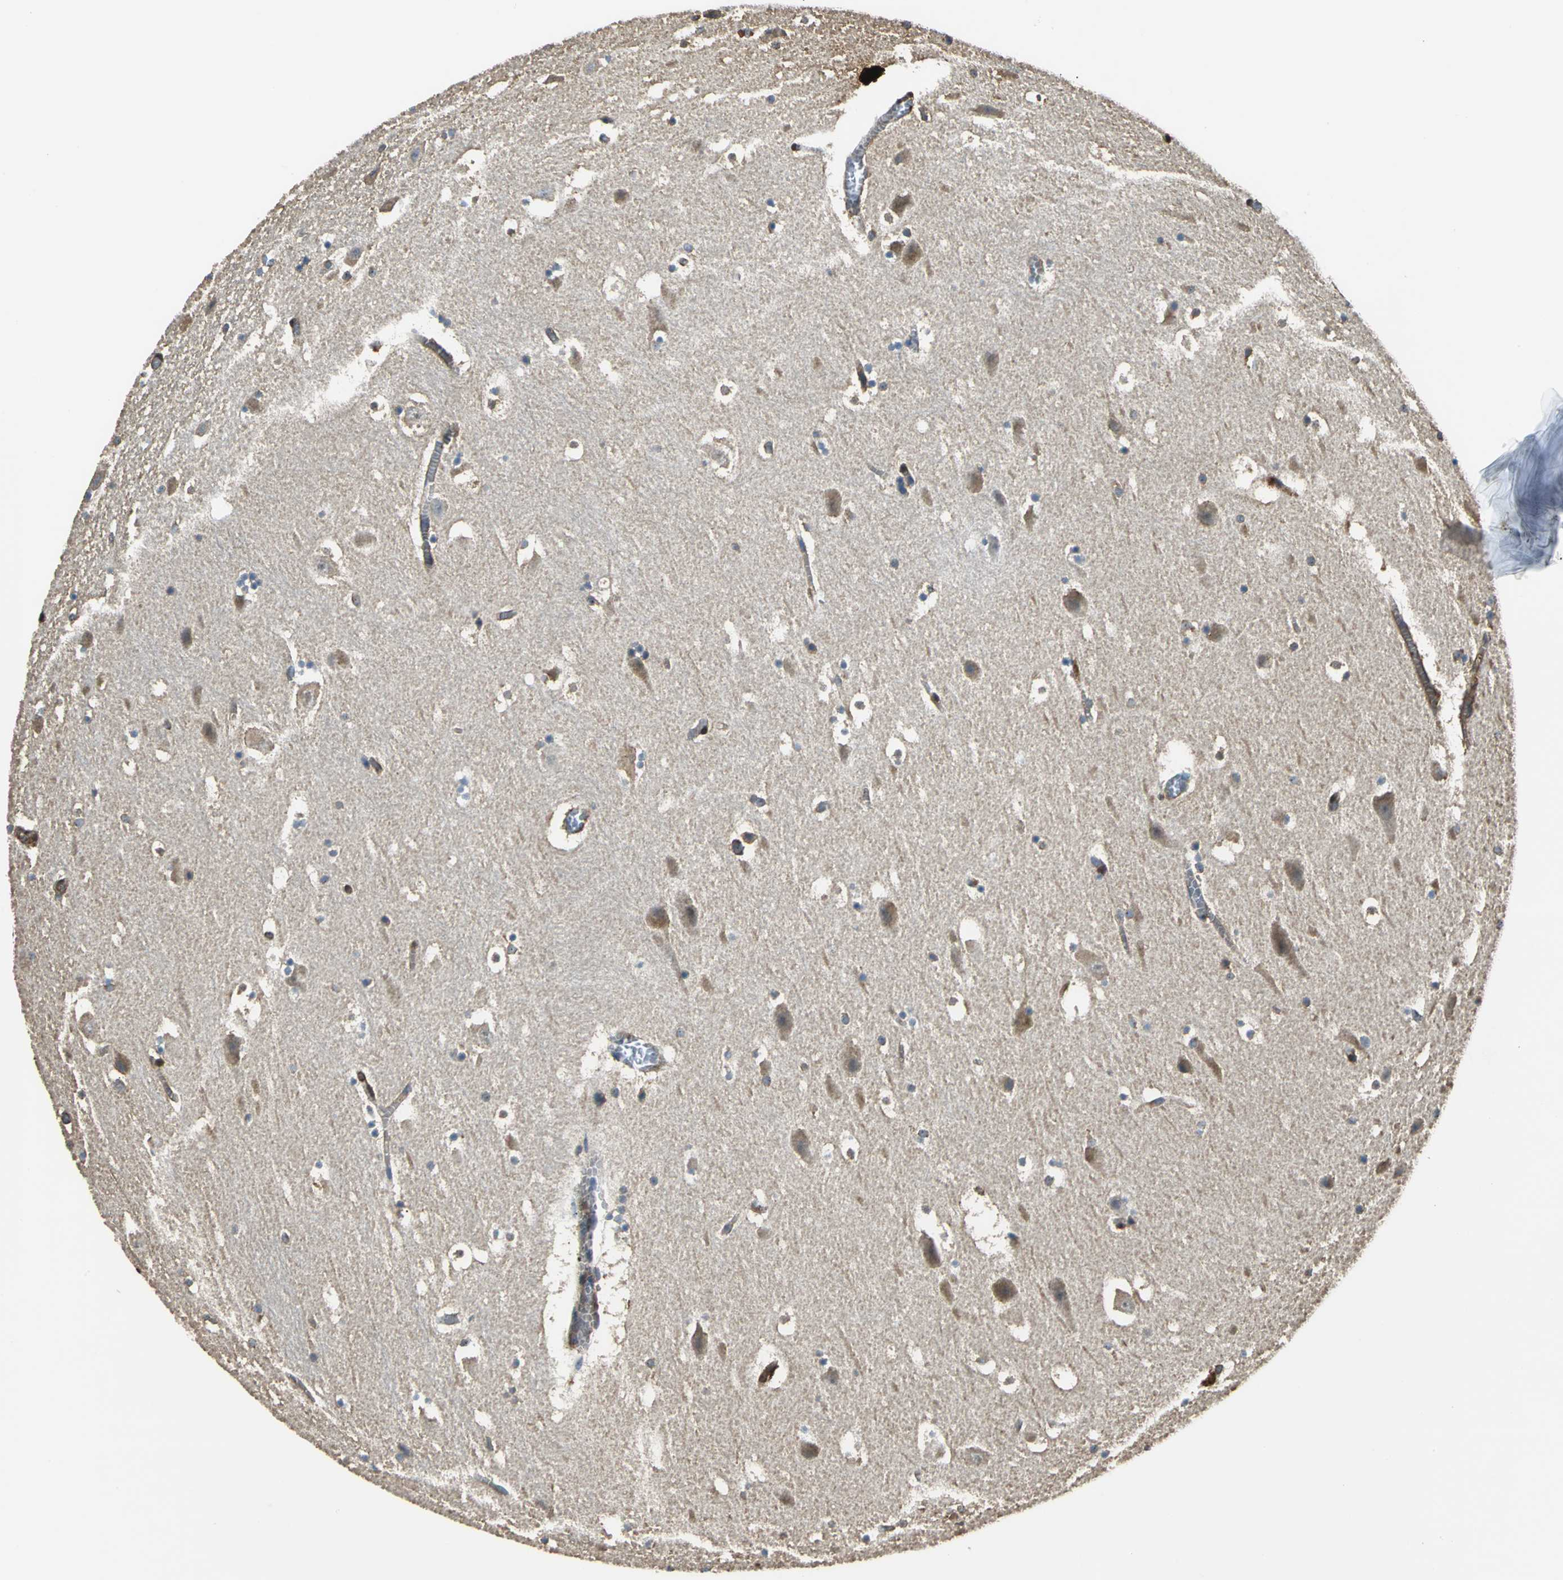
{"staining": {"intensity": "moderate", "quantity": "<25%", "location": "cytoplasmic/membranous"}, "tissue": "hippocampus", "cell_type": "Glial cells", "image_type": "normal", "snomed": [{"axis": "morphology", "description": "Normal tissue, NOS"}, {"axis": "topography", "description": "Hippocampus"}], "caption": "Immunohistochemical staining of benign human hippocampus displays low levels of moderate cytoplasmic/membranous staining in about <25% of glial cells.", "gene": "PARVA", "patient": {"sex": "male", "age": 45}}